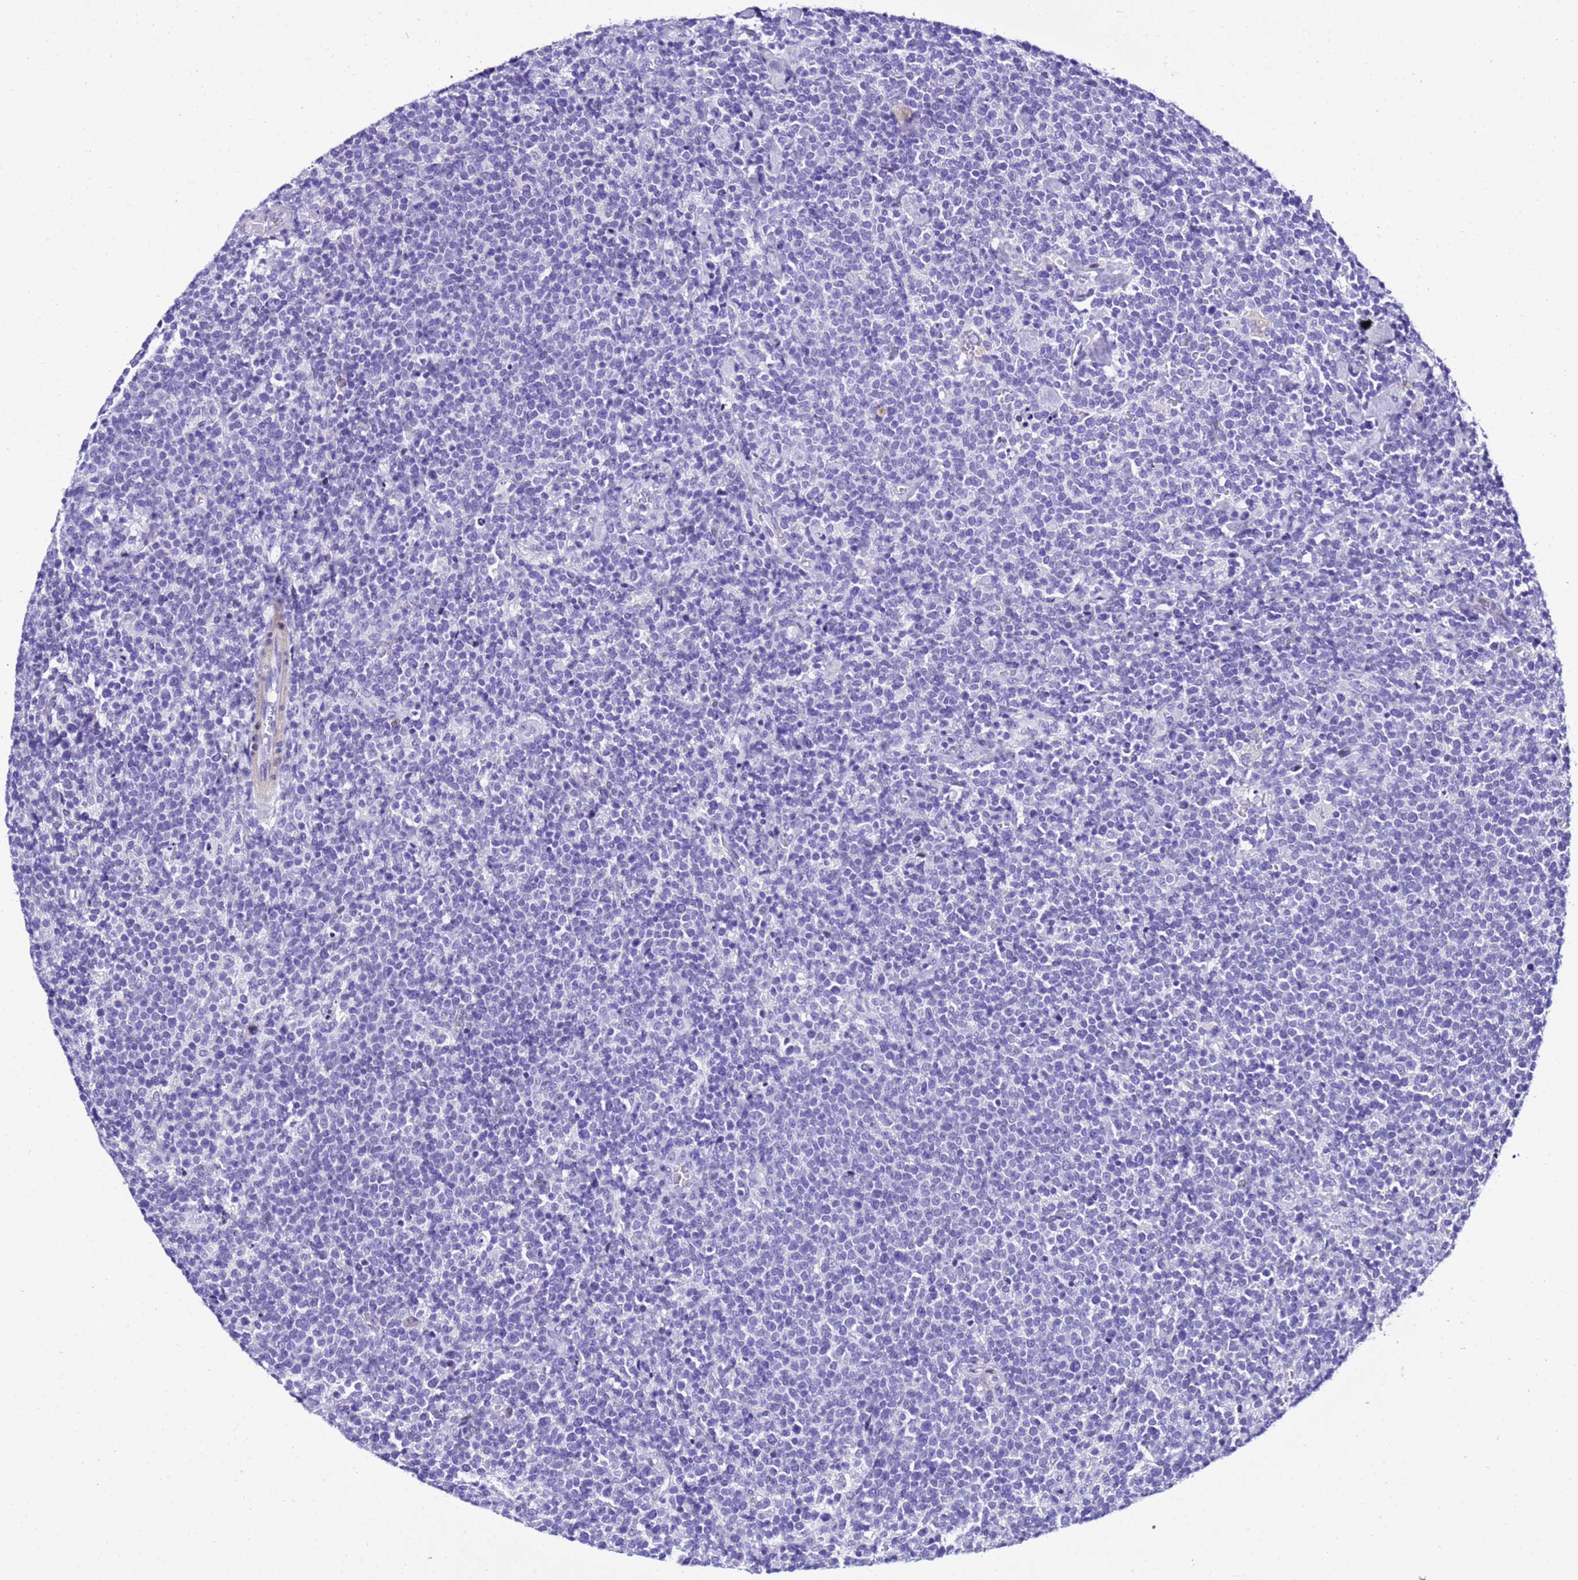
{"staining": {"intensity": "negative", "quantity": "none", "location": "none"}, "tissue": "lymphoma", "cell_type": "Tumor cells", "image_type": "cancer", "snomed": [{"axis": "morphology", "description": "Malignant lymphoma, non-Hodgkin's type, High grade"}, {"axis": "topography", "description": "Lymph node"}], "caption": "Immunohistochemical staining of high-grade malignant lymphoma, non-Hodgkin's type displays no significant staining in tumor cells.", "gene": "ZNF417", "patient": {"sex": "male", "age": 61}}